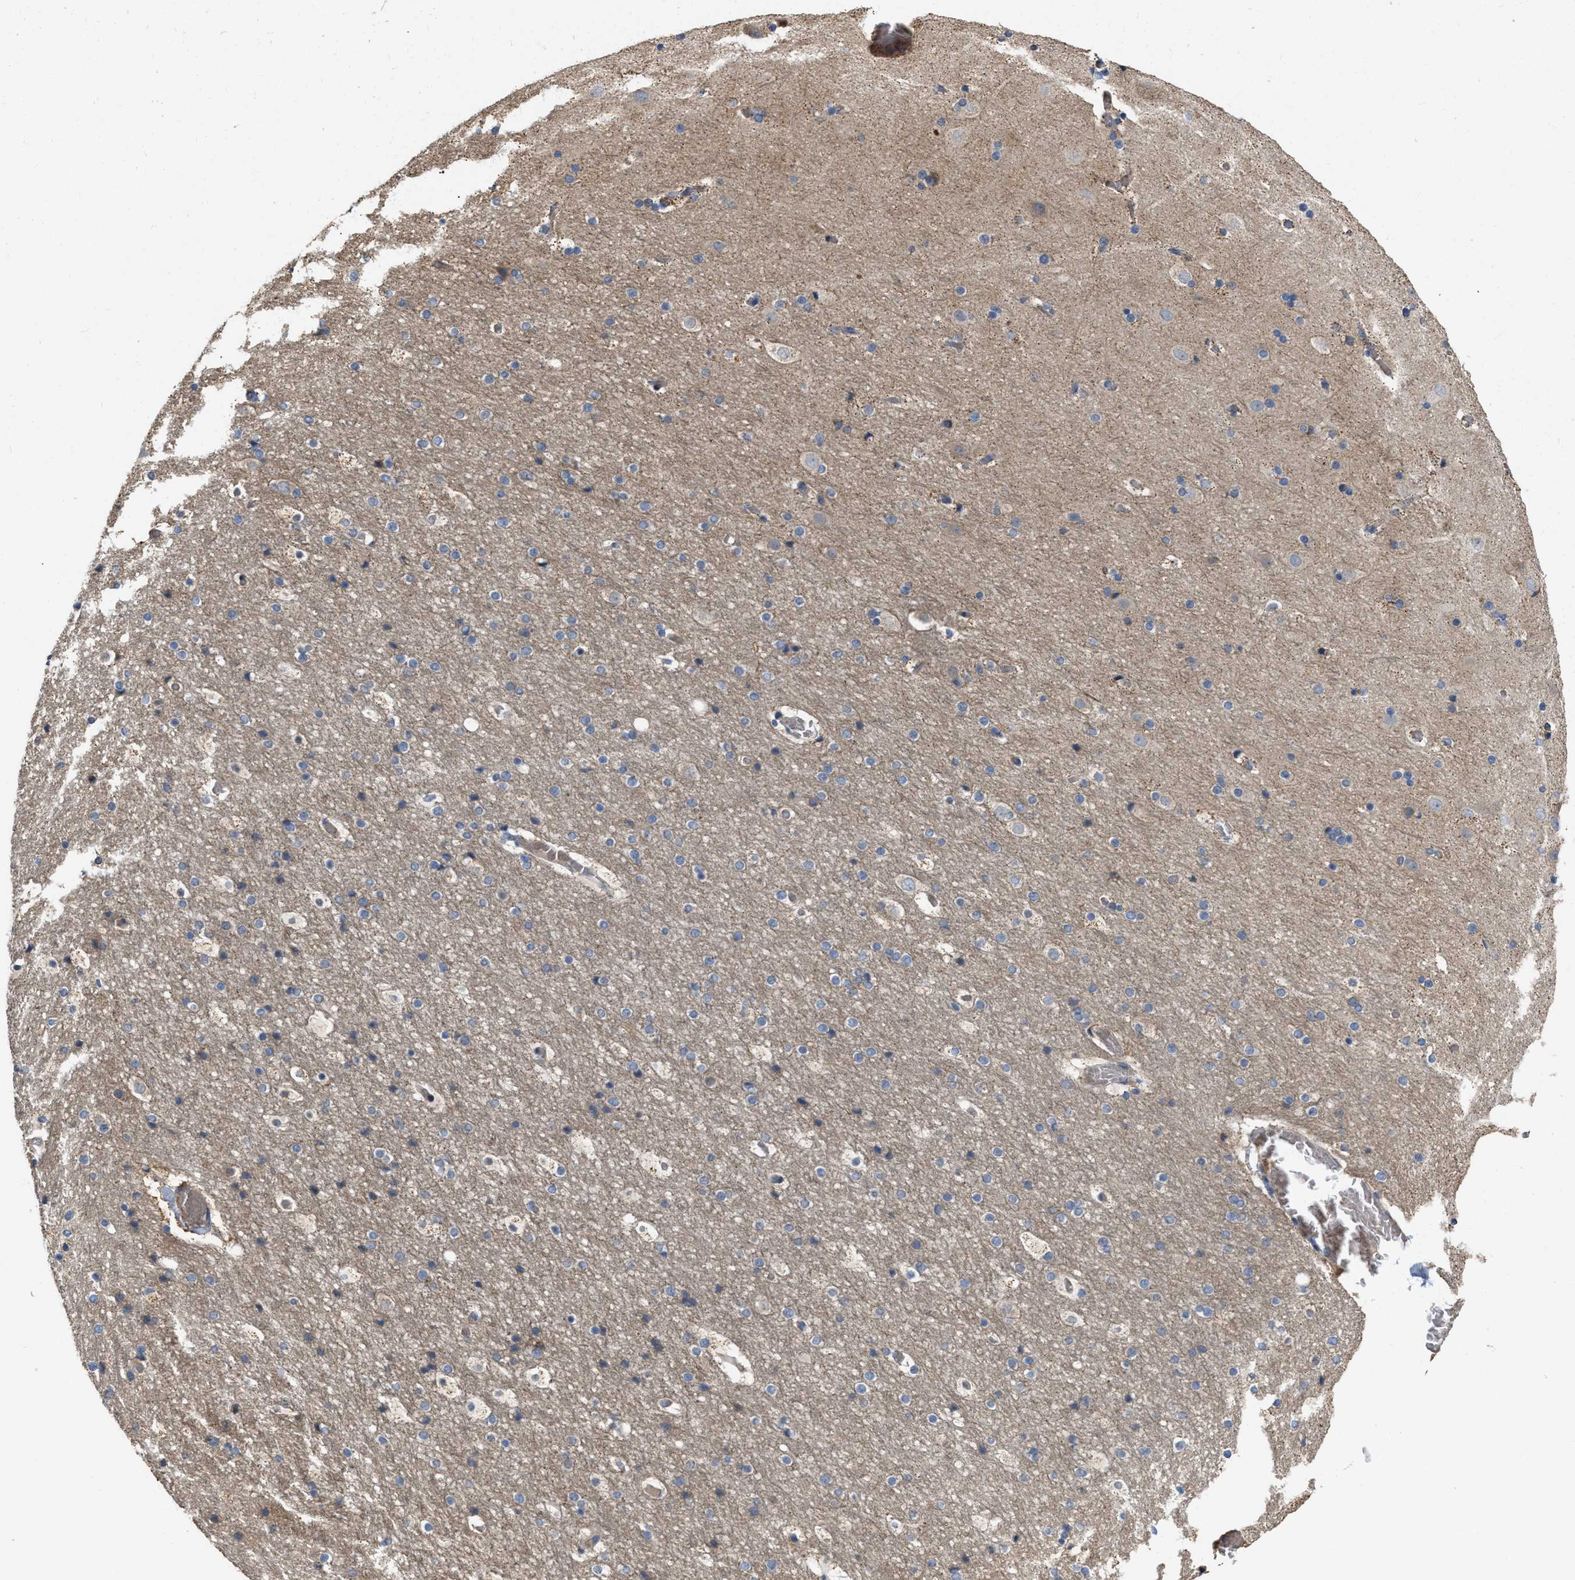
{"staining": {"intensity": "moderate", "quantity": "<25%", "location": "cytoplasmic/membranous"}, "tissue": "cerebral cortex", "cell_type": "Endothelial cells", "image_type": "normal", "snomed": [{"axis": "morphology", "description": "Normal tissue, NOS"}, {"axis": "topography", "description": "Cerebral cortex"}], "caption": "Endothelial cells reveal low levels of moderate cytoplasmic/membranous positivity in about <25% of cells in unremarkable human cerebral cortex.", "gene": "DHX58", "patient": {"sex": "male", "age": 57}}